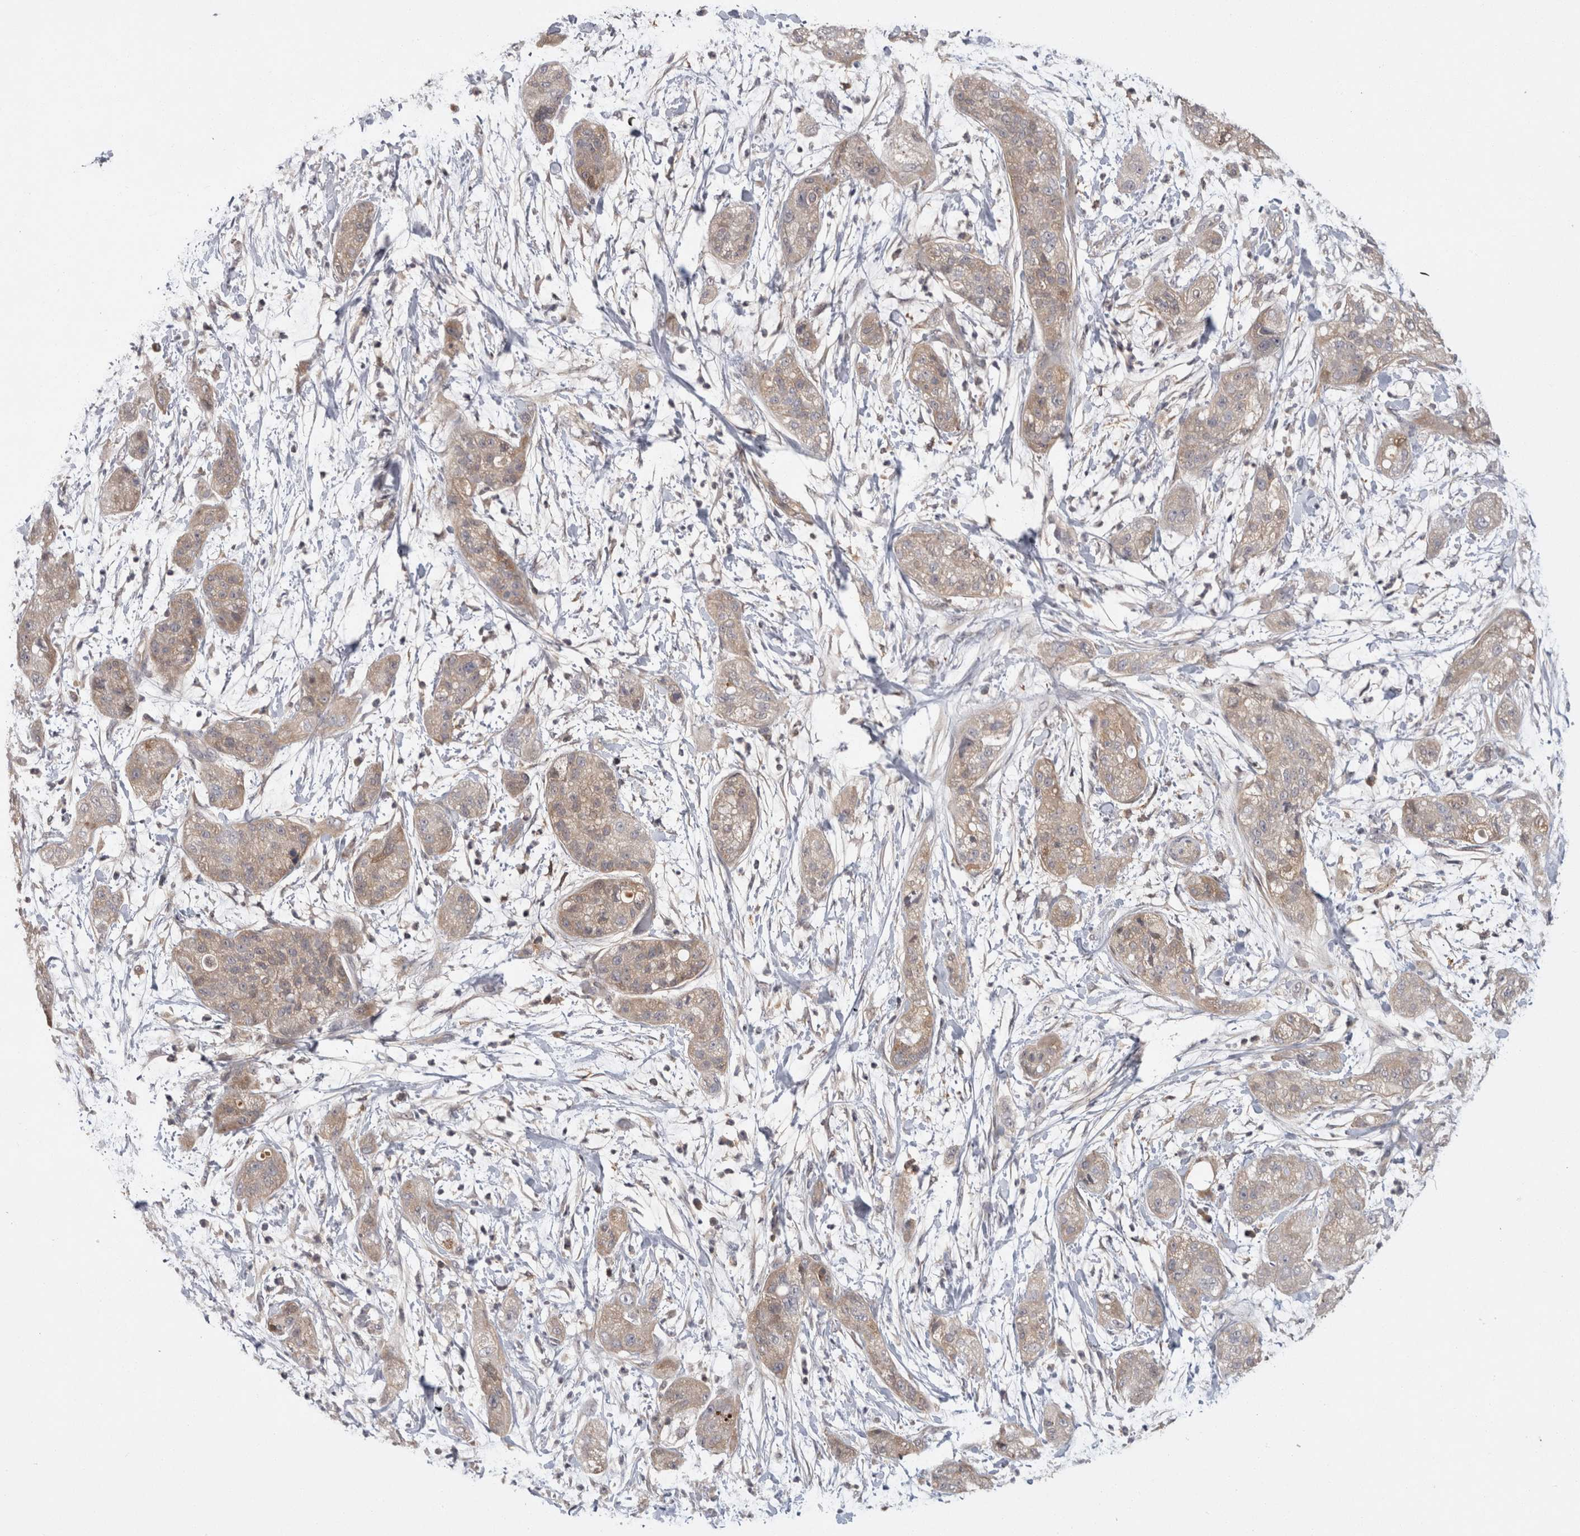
{"staining": {"intensity": "weak", "quantity": ">75%", "location": "cytoplasmic/membranous"}, "tissue": "pancreatic cancer", "cell_type": "Tumor cells", "image_type": "cancer", "snomed": [{"axis": "morphology", "description": "Adenocarcinoma, NOS"}, {"axis": "topography", "description": "Pancreas"}], "caption": "The histopathology image demonstrates a brown stain indicating the presence of a protein in the cytoplasmic/membranous of tumor cells in pancreatic cancer (adenocarcinoma). (DAB (3,3'-diaminobenzidine) = brown stain, brightfield microscopy at high magnification).", "gene": "ACAT2", "patient": {"sex": "female", "age": 78}}